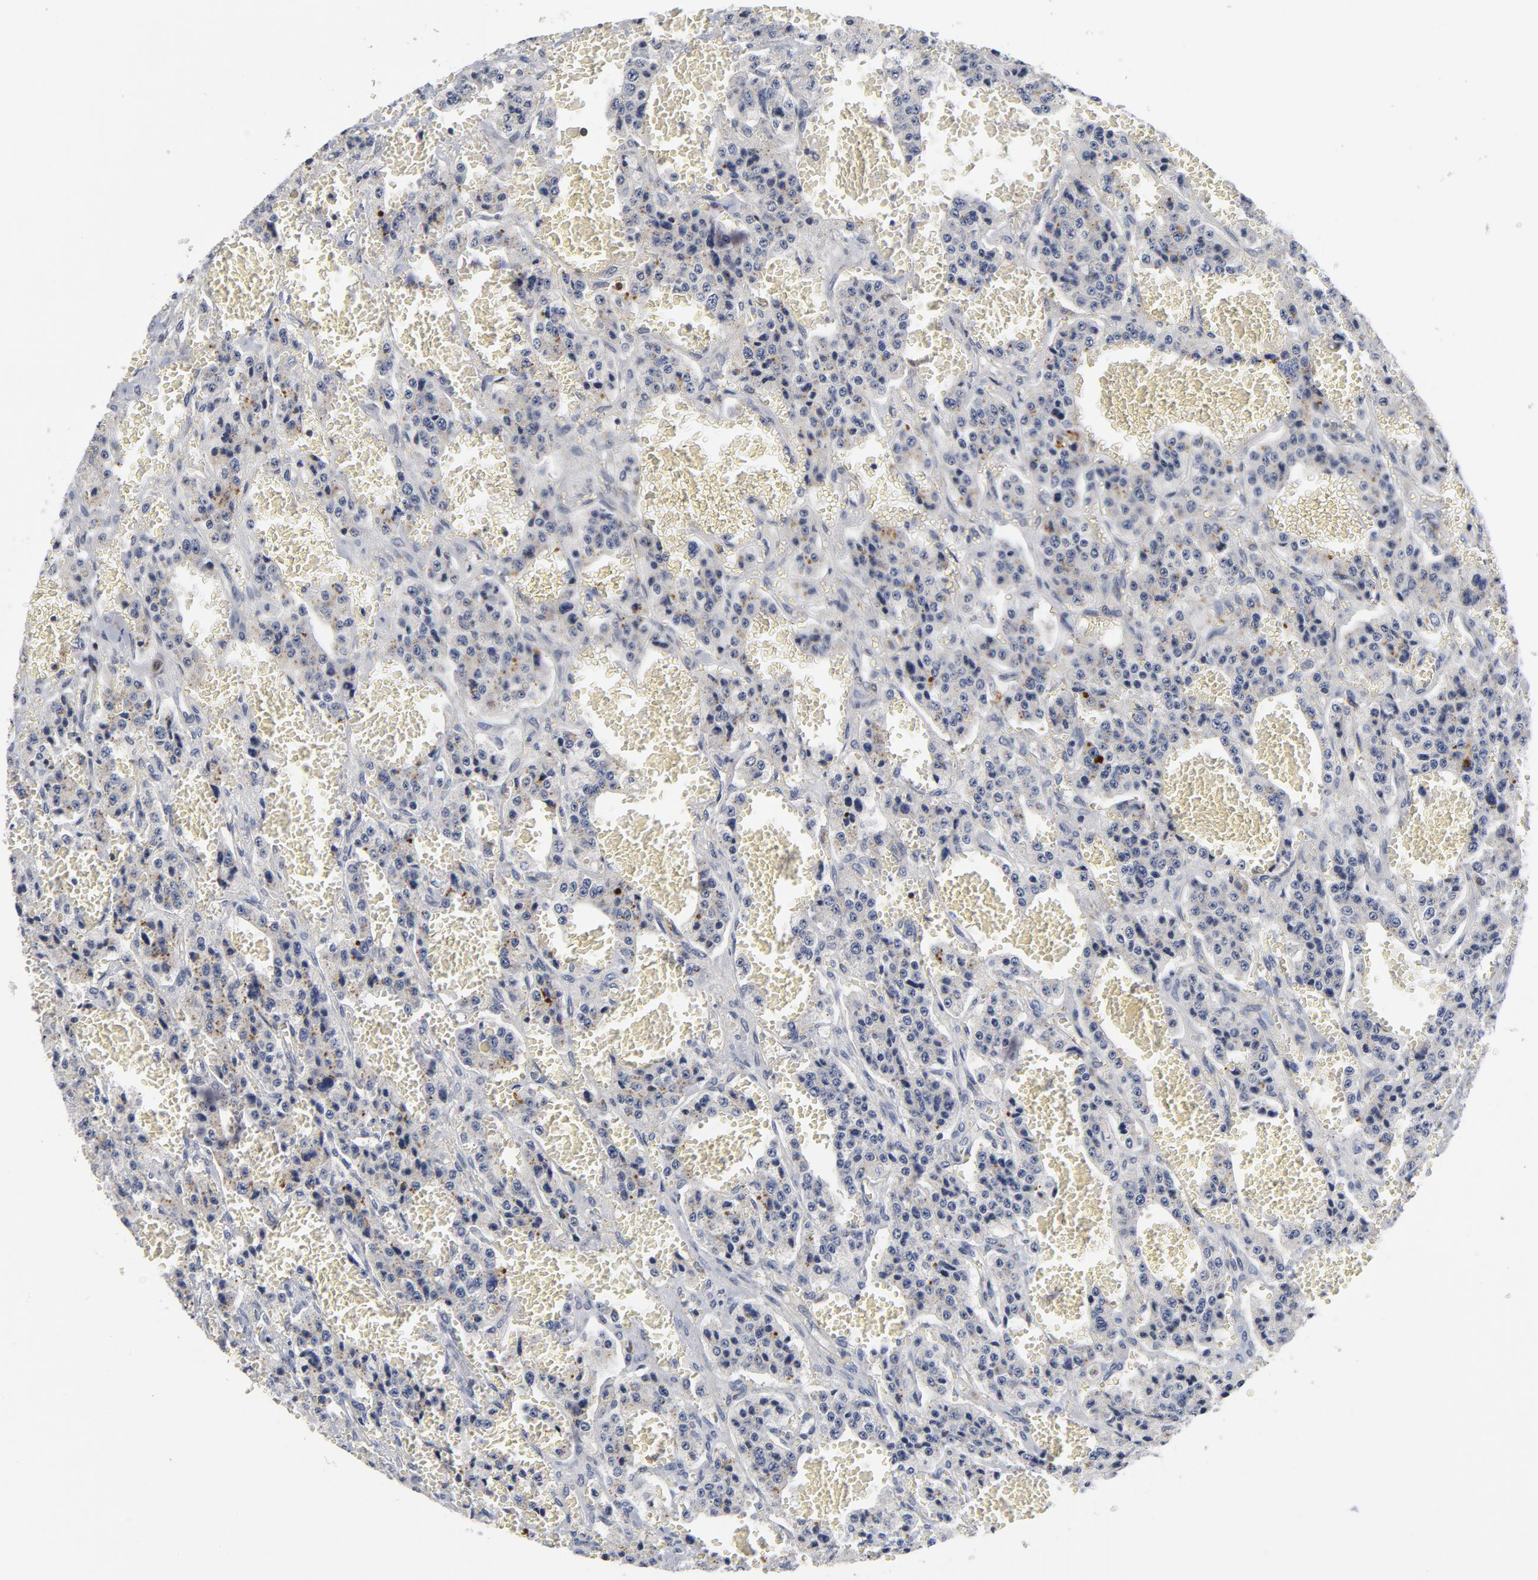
{"staining": {"intensity": "weak", "quantity": "<25%", "location": "cytoplasmic/membranous"}, "tissue": "carcinoid", "cell_type": "Tumor cells", "image_type": "cancer", "snomed": [{"axis": "morphology", "description": "Carcinoid, malignant, NOS"}, {"axis": "topography", "description": "Small intestine"}], "caption": "This image is of carcinoid (malignant) stained with IHC to label a protein in brown with the nuclei are counter-stained blue. There is no staining in tumor cells. Nuclei are stained in blue.", "gene": "TRADD", "patient": {"sex": "male", "age": 52}}